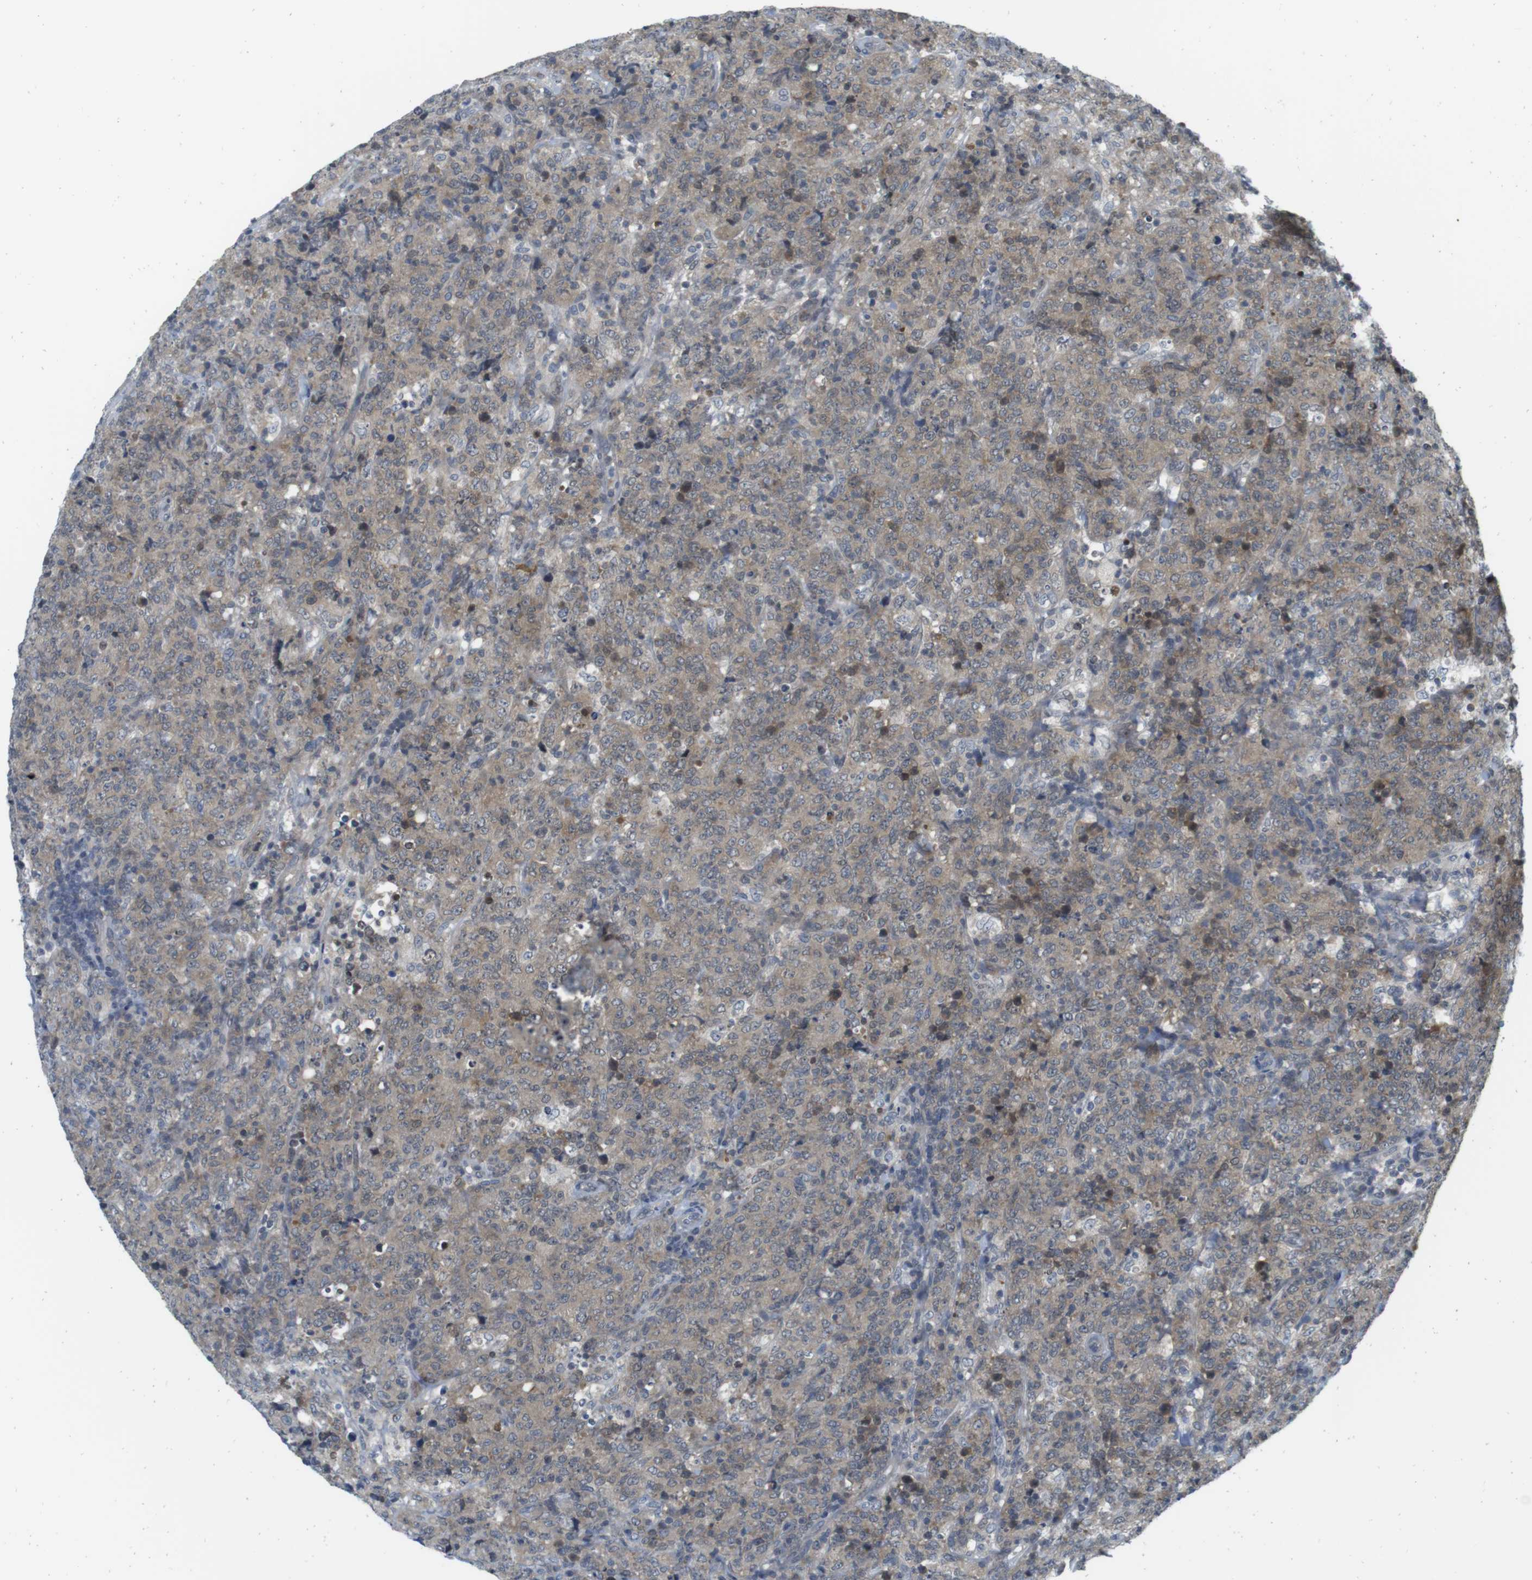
{"staining": {"intensity": "weak", "quantity": ">75%", "location": "cytoplasmic/membranous"}, "tissue": "lymphoma", "cell_type": "Tumor cells", "image_type": "cancer", "snomed": [{"axis": "morphology", "description": "Malignant lymphoma, non-Hodgkin's type, High grade"}, {"axis": "topography", "description": "Tonsil"}], "caption": "A high-resolution image shows immunohistochemistry staining of lymphoma, which demonstrates weak cytoplasmic/membranous expression in about >75% of tumor cells. The protein is shown in brown color, while the nuclei are stained blue.", "gene": "CASP2", "patient": {"sex": "female", "age": 36}}